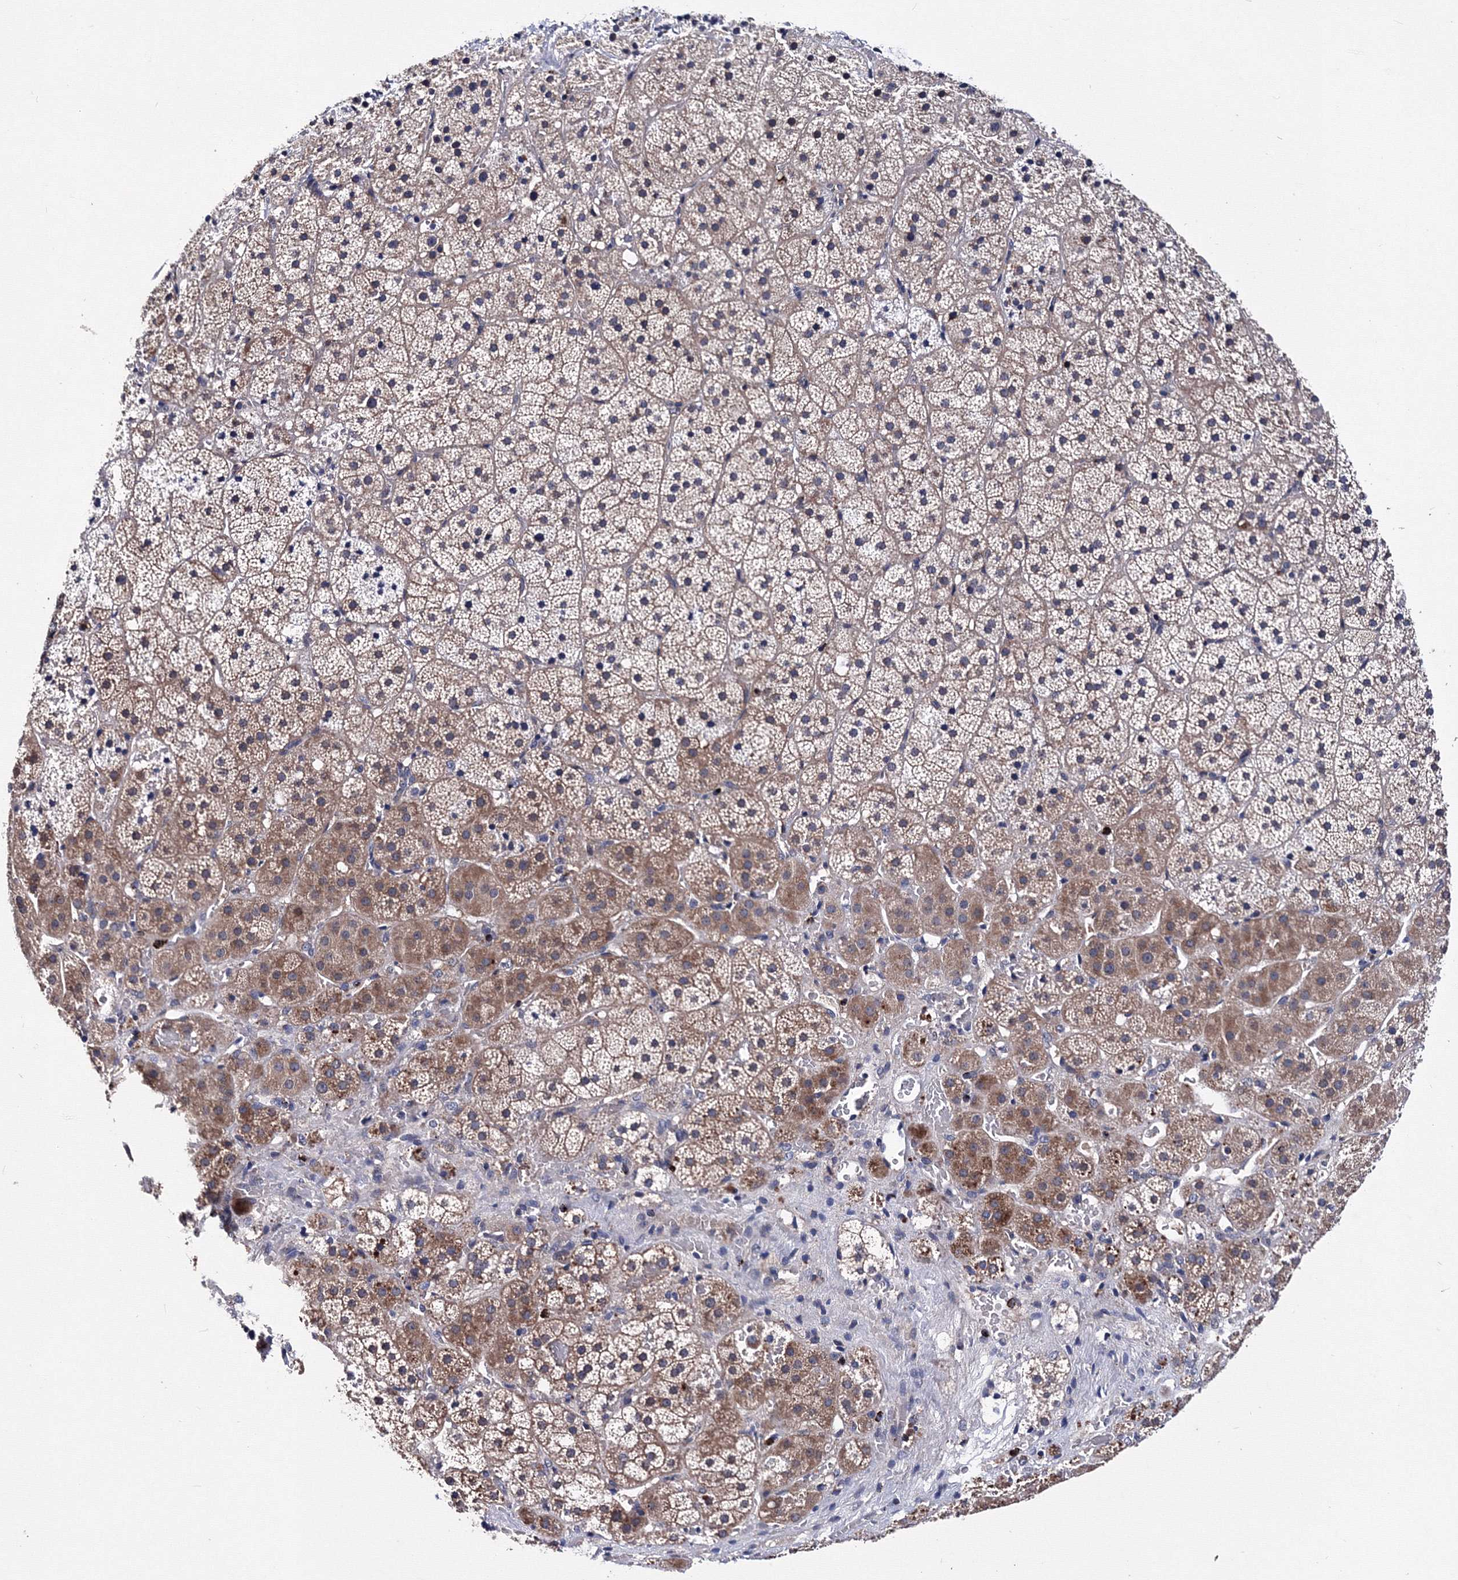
{"staining": {"intensity": "moderate", "quantity": "25%-75%", "location": "cytoplasmic/membranous"}, "tissue": "adrenal gland", "cell_type": "Glandular cells", "image_type": "normal", "snomed": [{"axis": "morphology", "description": "Normal tissue, NOS"}, {"axis": "topography", "description": "Adrenal gland"}], "caption": "DAB (3,3'-diaminobenzidine) immunohistochemical staining of benign human adrenal gland shows moderate cytoplasmic/membranous protein positivity in approximately 25%-75% of glandular cells. The staining is performed using DAB brown chromogen to label protein expression. The nuclei are counter-stained blue using hematoxylin.", "gene": "PHYKPL", "patient": {"sex": "female", "age": 44}}